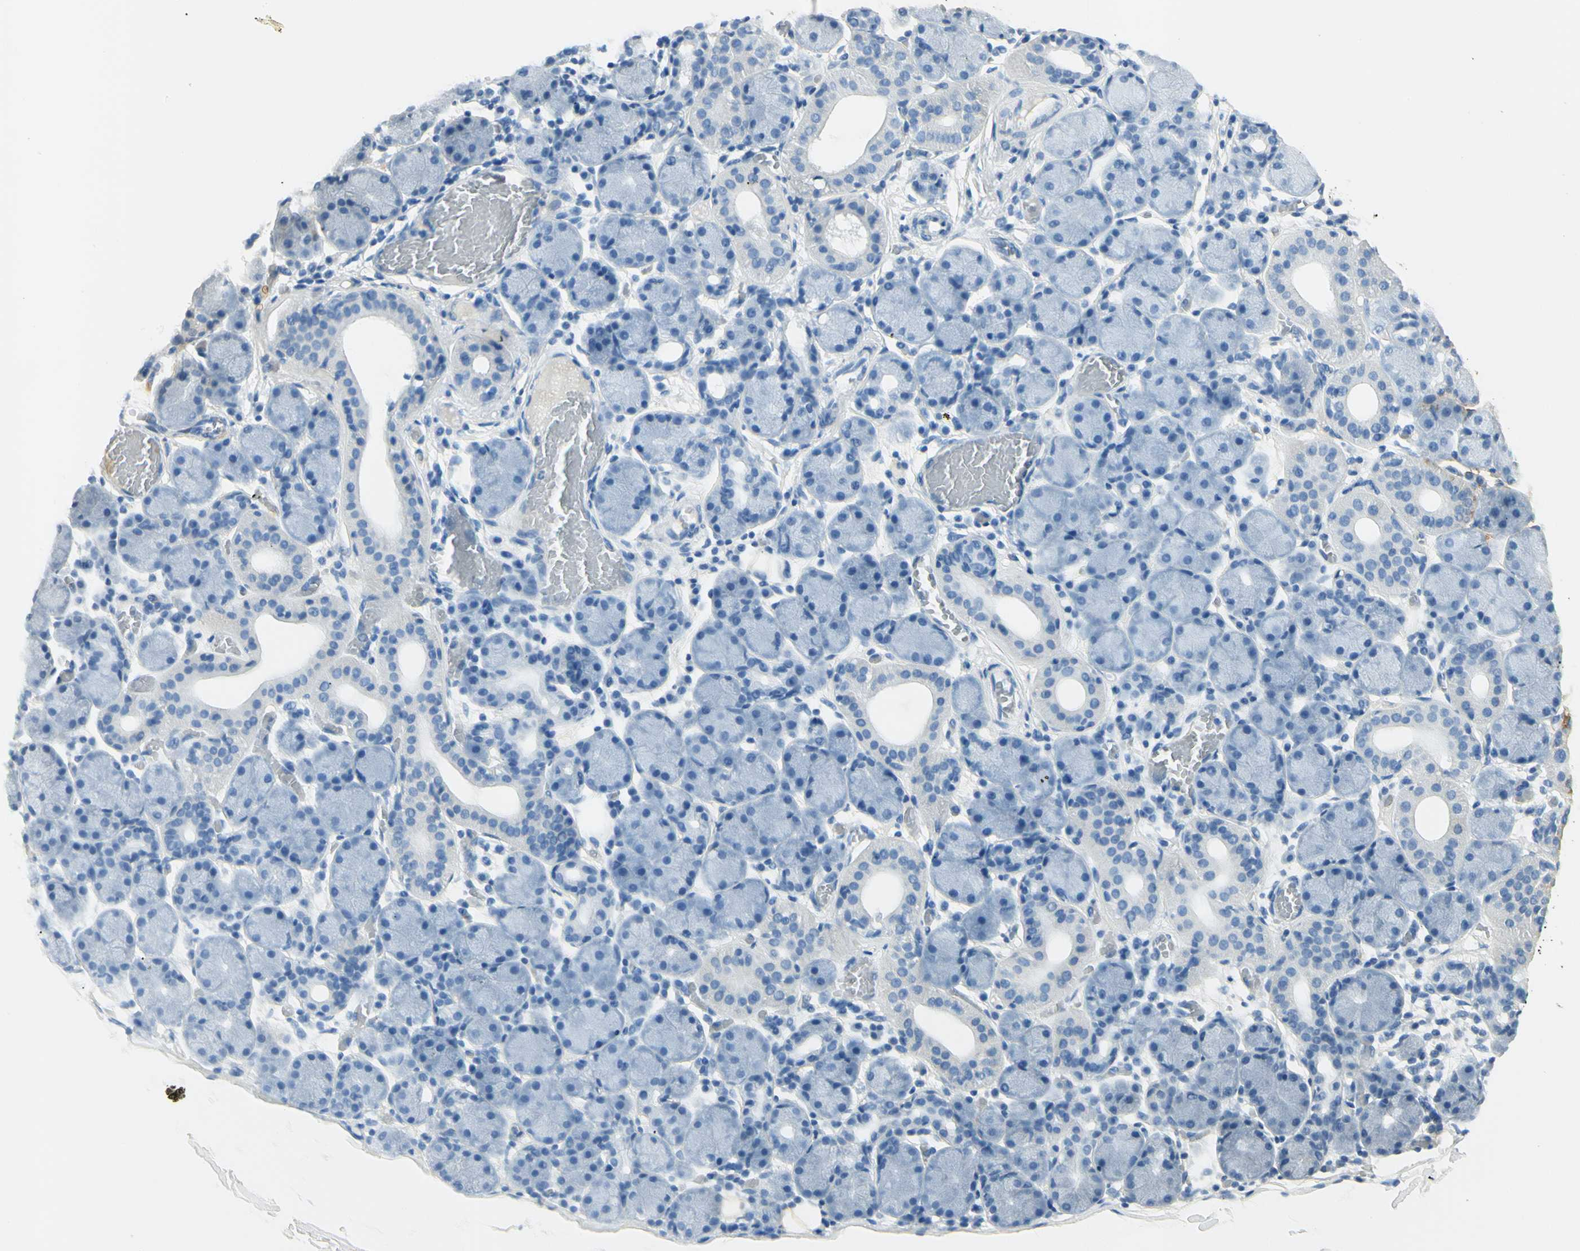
{"staining": {"intensity": "negative", "quantity": "none", "location": "none"}, "tissue": "salivary gland", "cell_type": "Glandular cells", "image_type": "normal", "snomed": [{"axis": "morphology", "description": "Normal tissue, NOS"}, {"axis": "topography", "description": "Salivary gland"}], "caption": "Glandular cells show no significant staining in unremarkable salivary gland. (Immunohistochemistry, brightfield microscopy, high magnification).", "gene": "ARHGEF17", "patient": {"sex": "female", "age": 24}}